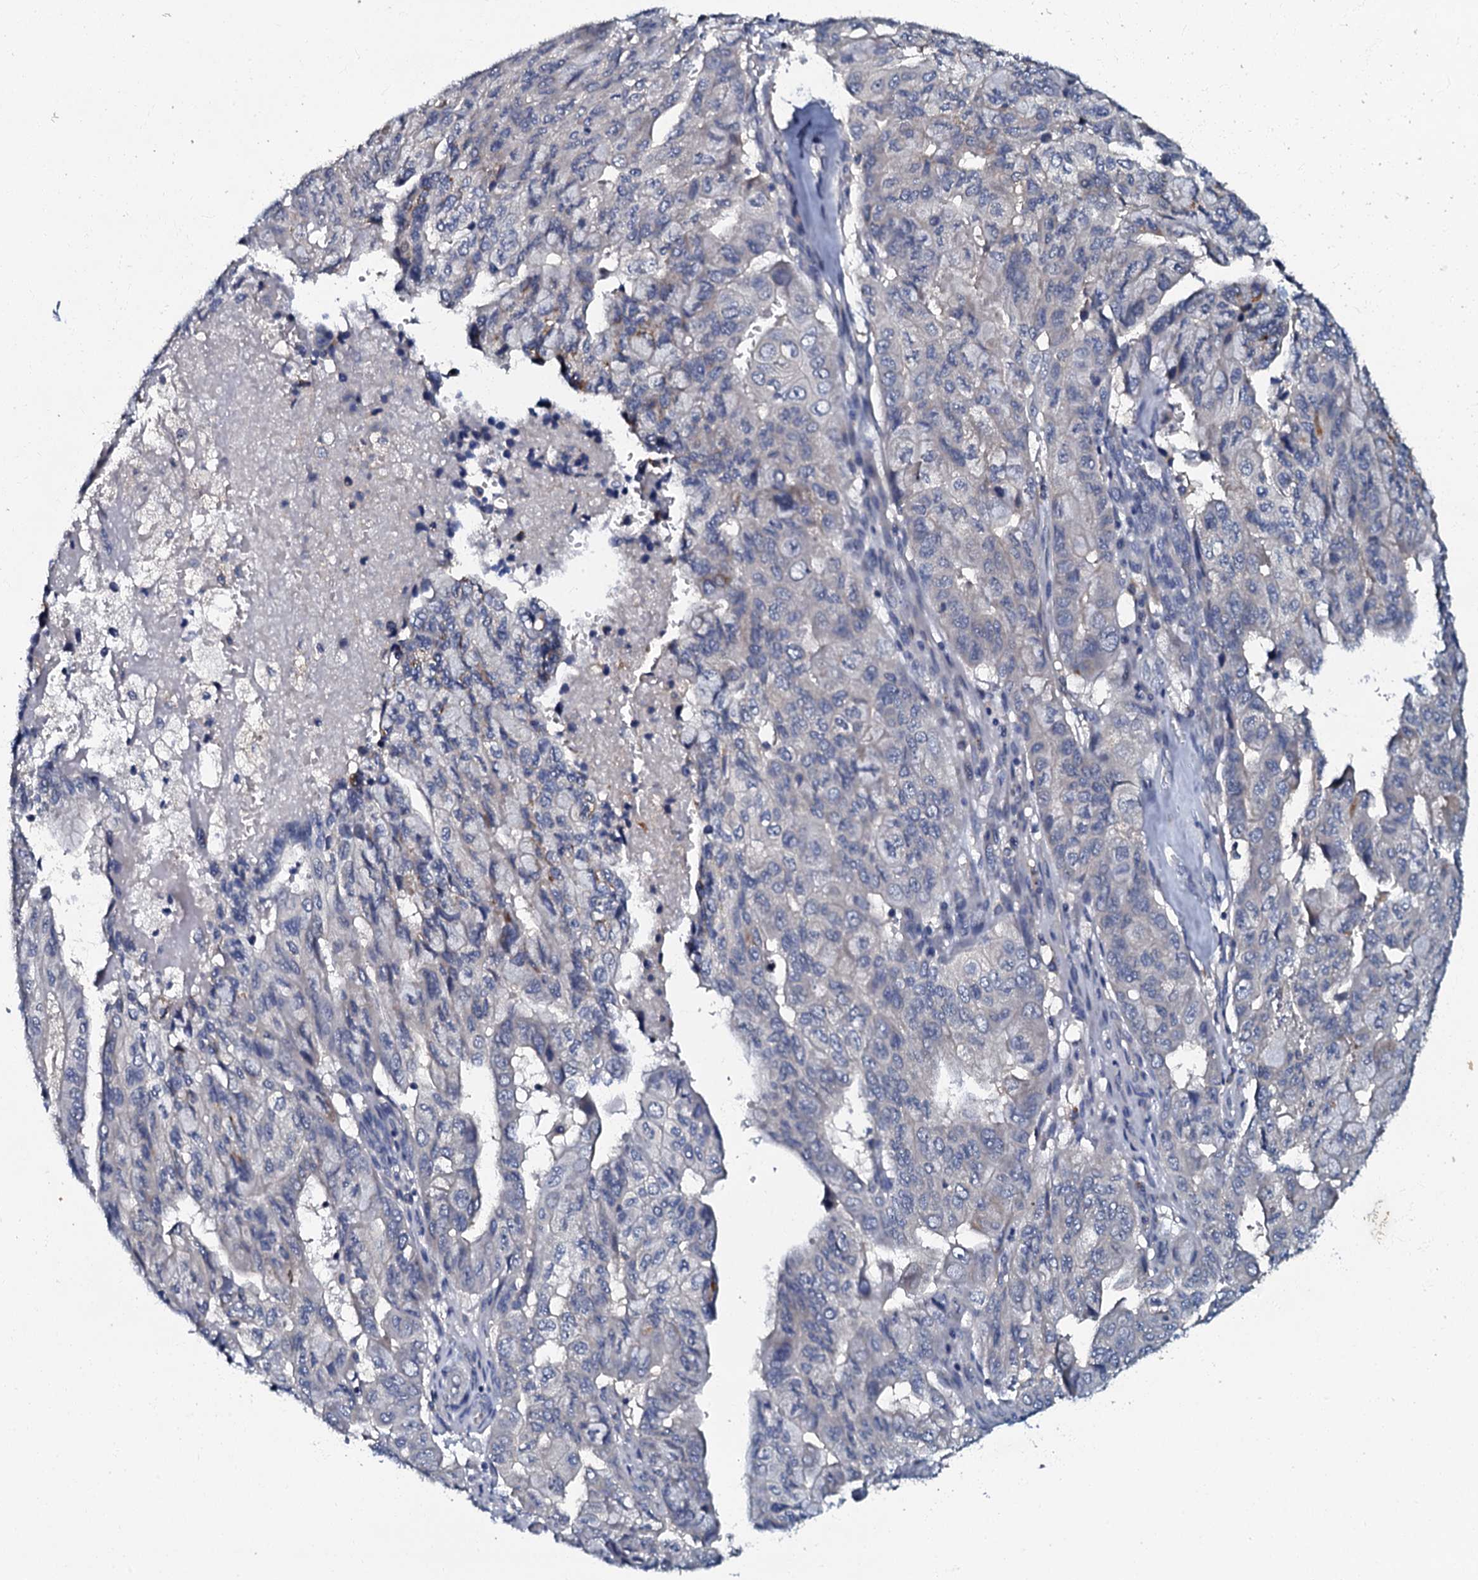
{"staining": {"intensity": "negative", "quantity": "none", "location": "none"}, "tissue": "pancreatic cancer", "cell_type": "Tumor cells", "image_type": "cancer", "snomed": [{"axis": "morphology", "description": "Adenocarcinoma, NOS"}, {"axis": "topography", "description": "Pancreas"}], "caption": "The image reveals no staining of tumor cells in pancreatic cancer.", "gene": "OLAH", "patient": {"sex": "male", "age": 51}}